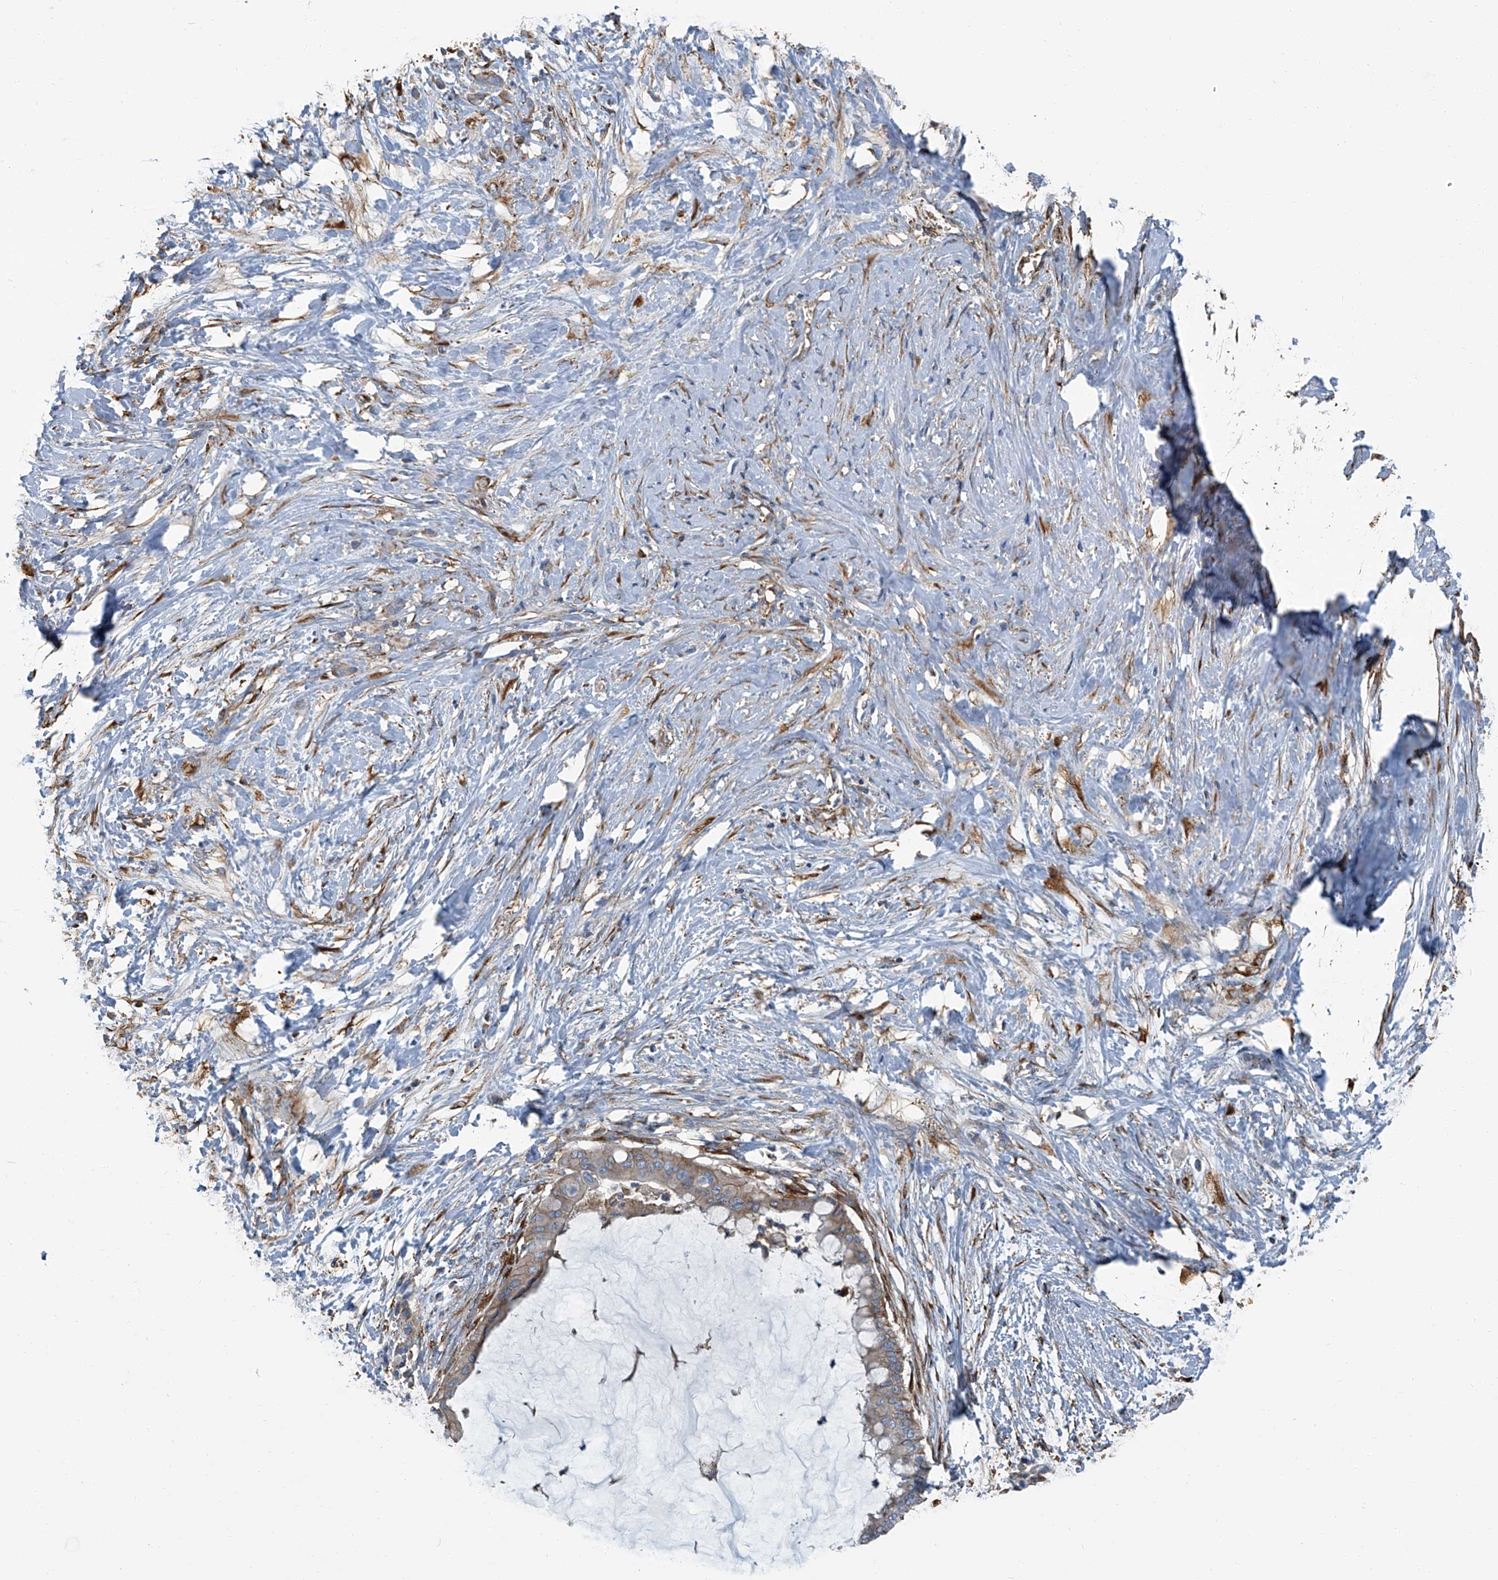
{"staining": {"intensity": "weak", "quantity": ">75%", "location": "cytoplasmic/membranous"}, "tissue": "pancreatic cancer", "cell_type": "Tumor cells", "image_type": "cancer", "snomed": [{"axis": "morphology", "description": "Adenocarcinoma, NOS"}, {"axis": "topography", "description": "Pancreas"}], "caption": "High-power microscopy captured an immunohistochemistry micrograph of adenocarcinoma (pancreatic), revealing weak cytoplasmic/membranous expression in approximately >75% of tumor cells. (Stains: DAB (3,3'-diaminobenzidine) in brown, nuclei in blue, Microscopy: brightfield microscopy at high magnification).", "gene": "SEPTIN7", "patient": {"sex": "male", "age": 41}}